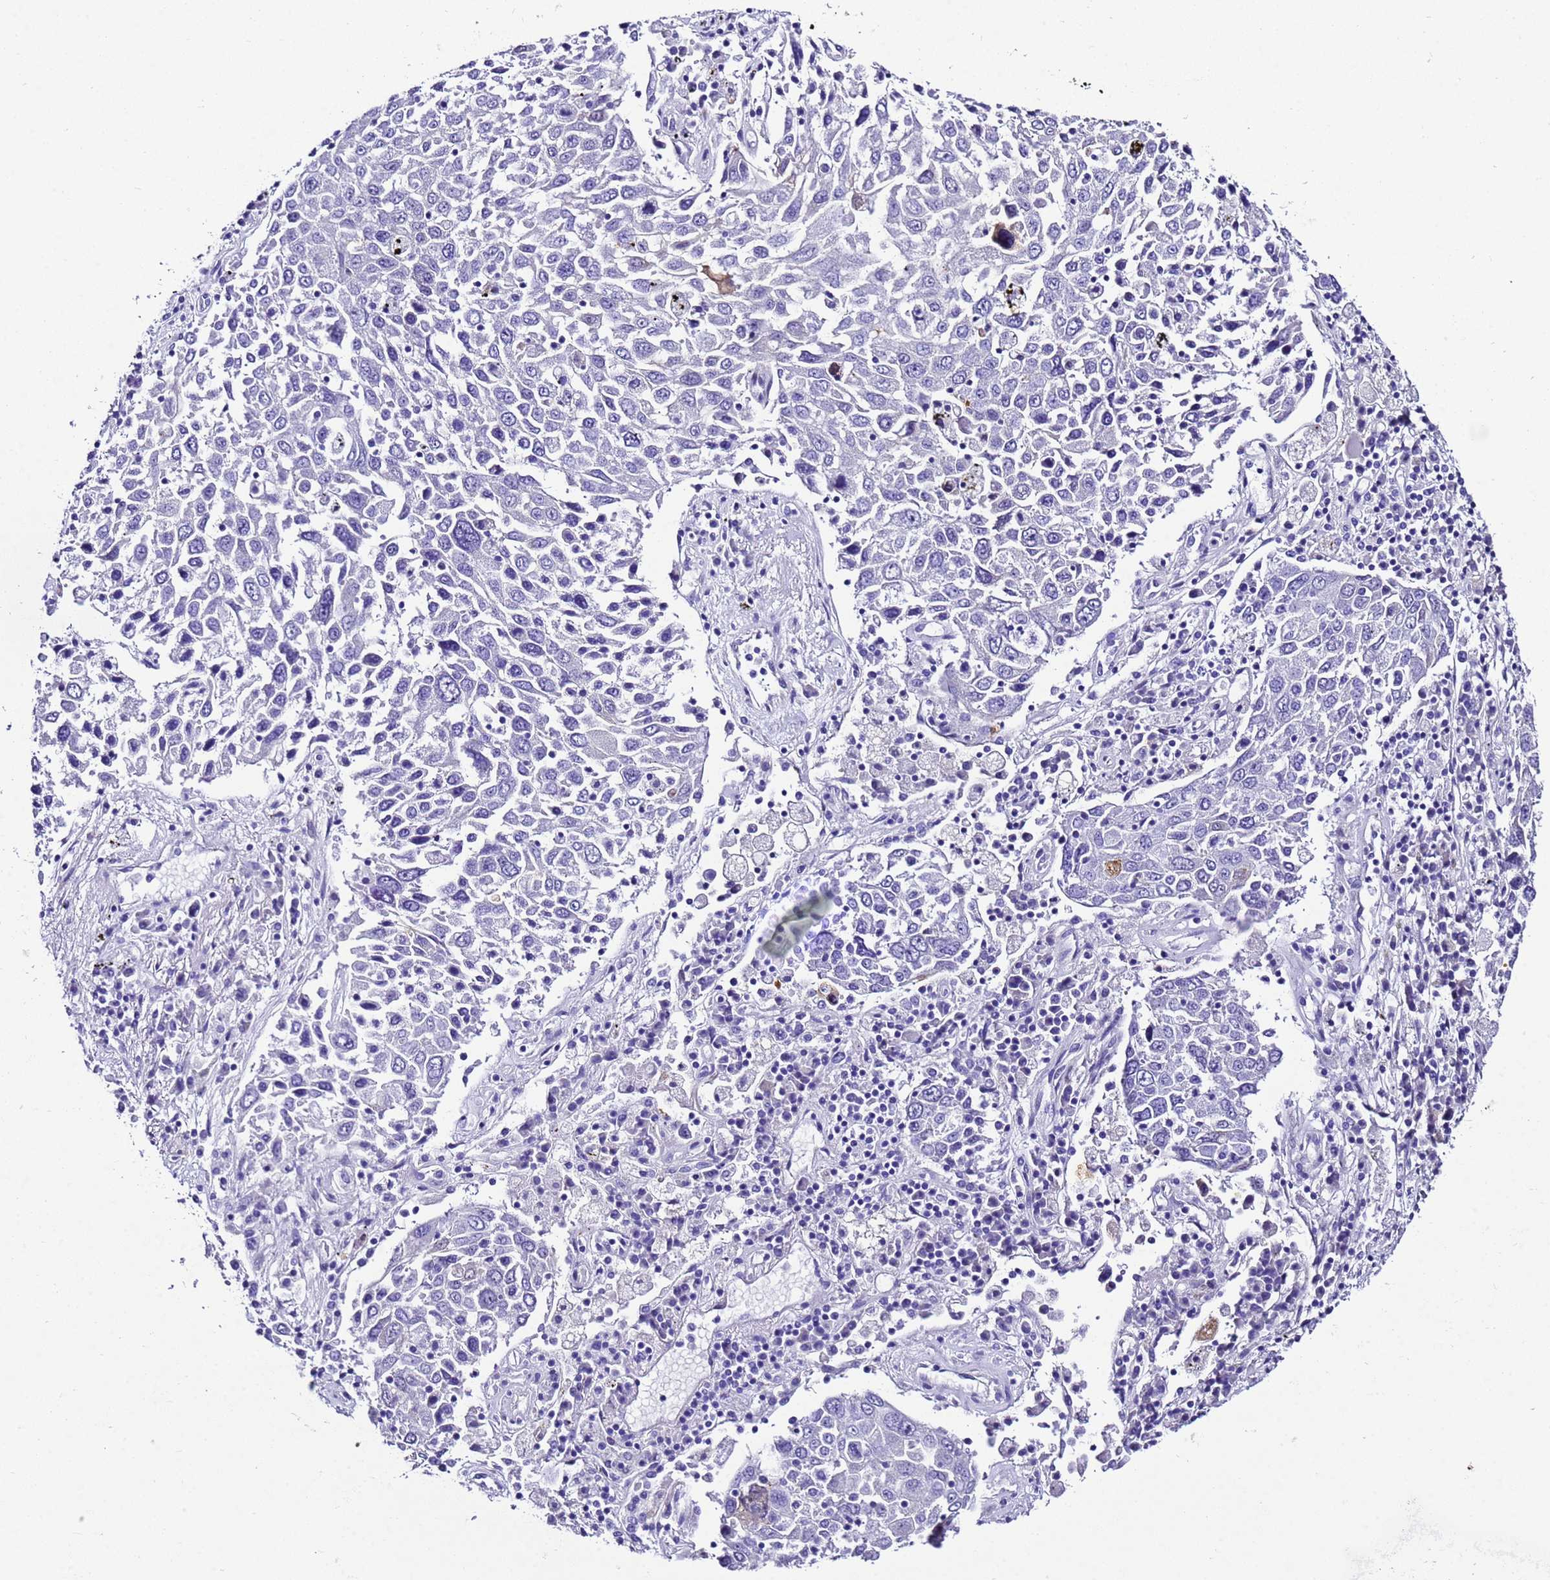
{"staining": {"intensity": "negative", "quantity": "none", "location": "none"}, "tissue": "lung cancer", "cell_type": "Tumor cells", "image_type": "cancer", "snomed": [{"axis": "morphology", "description": "Squamous cell carcinoma, NOS"}, {"axis": "topography", "description": "Lung"}], "caption": "This is an immunohistochemistry (IHC) image of lung cancer. There is no staining in tumor cells.", "gene": "UGT2B10", "patient": {"sex": "male", "age": 65}}